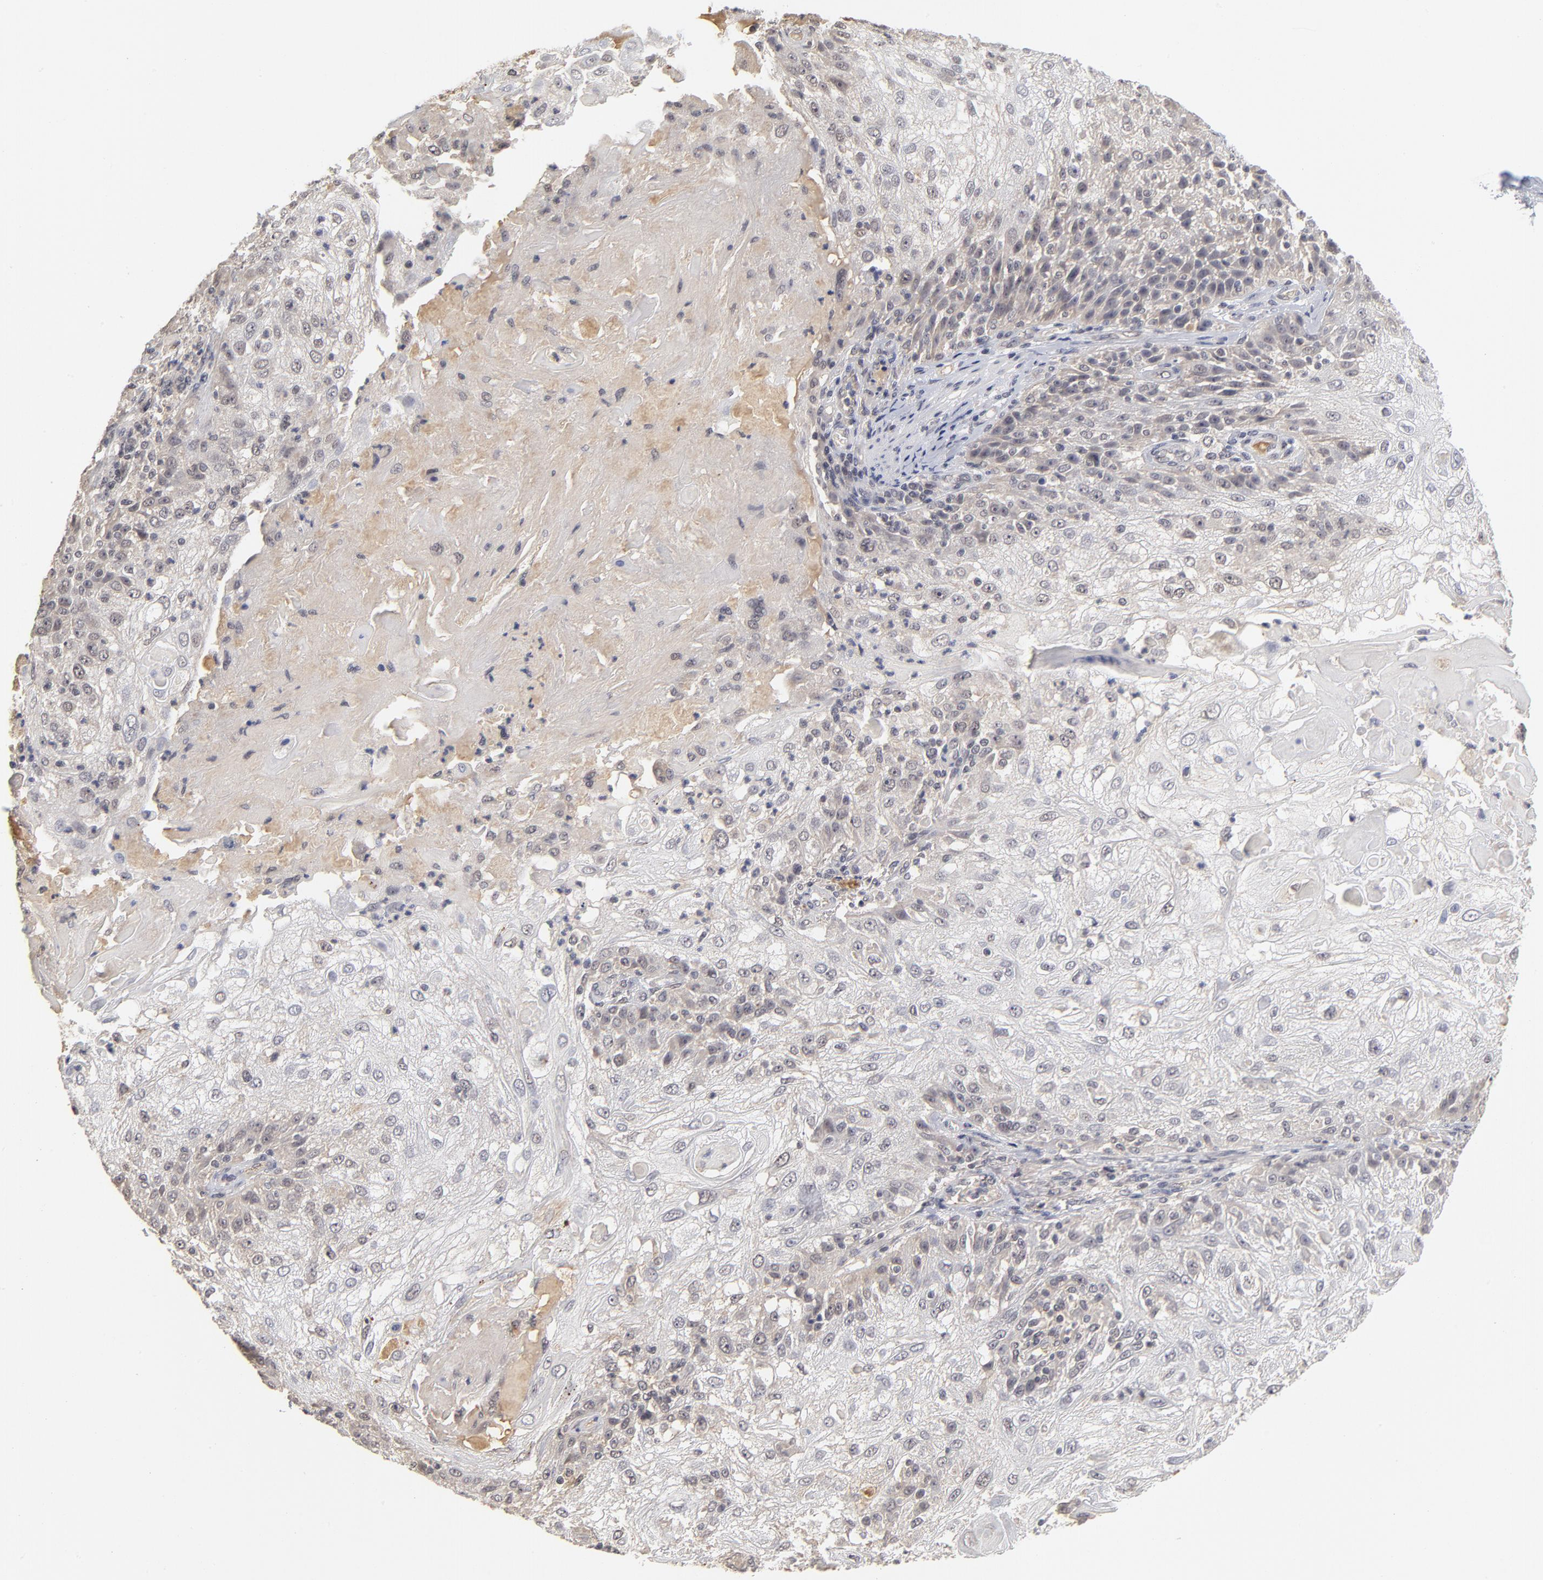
{"staining": {"intensity": "weak", "quantity": "25%-75%", "location": "cytoplasmic/membranous"}, "tissue": "skin cancer", "cell_type": "Tumor cells", "image_type": "cancer", "snomed": [{"axis": "morphology", "description": "Normal tissue, NOS"}, {"axis": "morphology", "description": "Squamous cell carcinoma, NOS"}, {"axis": "topography", "description": "Skin"}], "caption": "Human skin squamous cell carcinoma stained with a brown dye exhibits weak cytoplasmic/membranous positive staining in about 25%-75% of tumor cells.", "gene": "WSB1", "patient": {"sex": "female", "age": 83}}